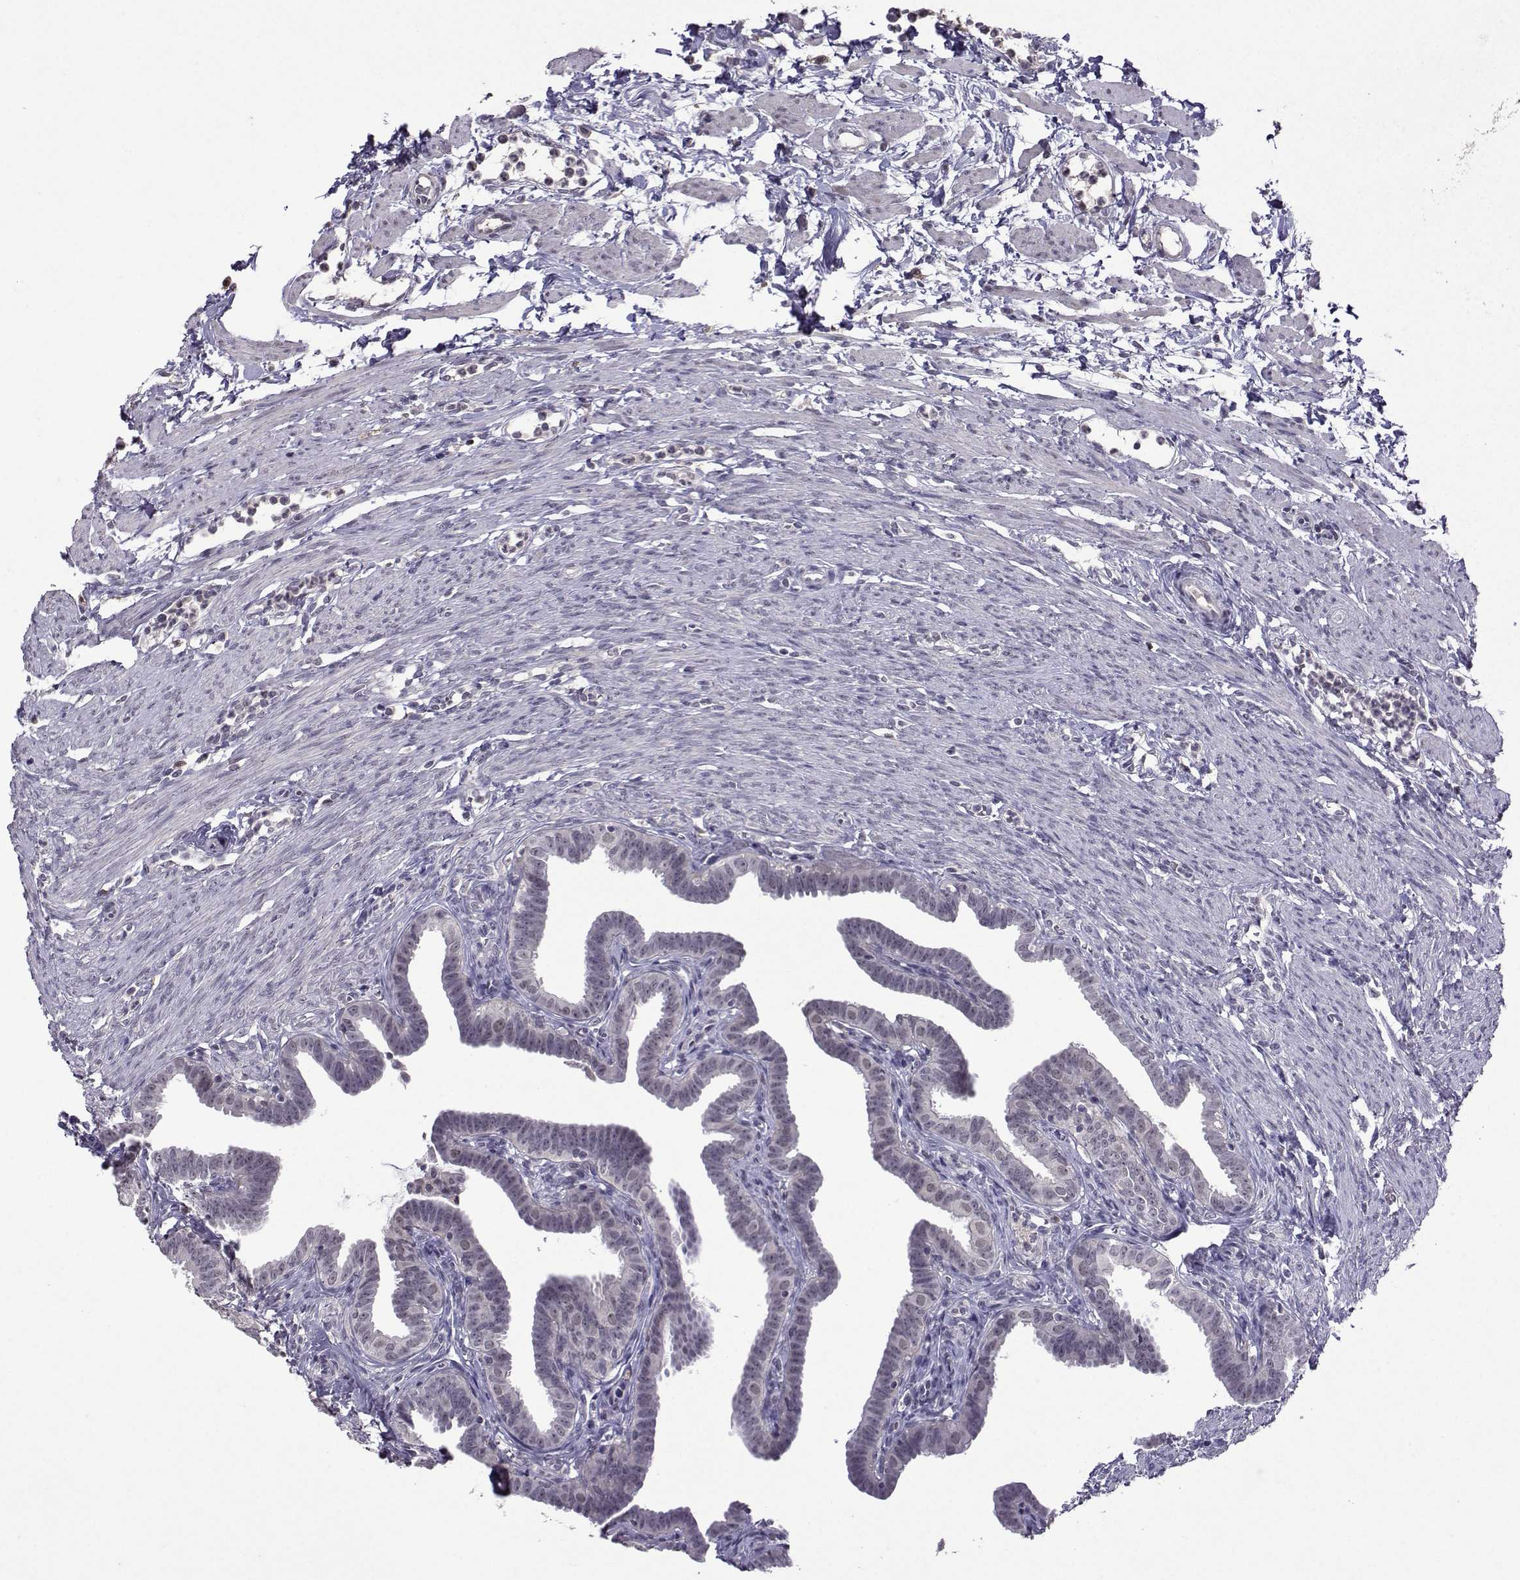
{"staining": {"intensity": "negative", "quantity": "none", "location": "none"}, "tissue": "fallopian tube", "cell_type": "Glandular cells", "image_type": "normal", "snomed": [{"axis": "morphology", "description": "Normal tissue, NOS"}, {"axis": "topography", "description": "Fallopian tube"}, {"axis": "topography", "description": "Ovary"}], "caption": "High power microscopy photomicrograph of an IHC micrograph of benign fallopian tube, revealing no significant expression in glandular cells. The staining was performed using DAB to visualize the protein expression in brown, while the nuclei were stained in blue with hematoxylin (Magnification: 20x).", "gene": "CCL28", "patient": {"sex": "female", "age": 33}}